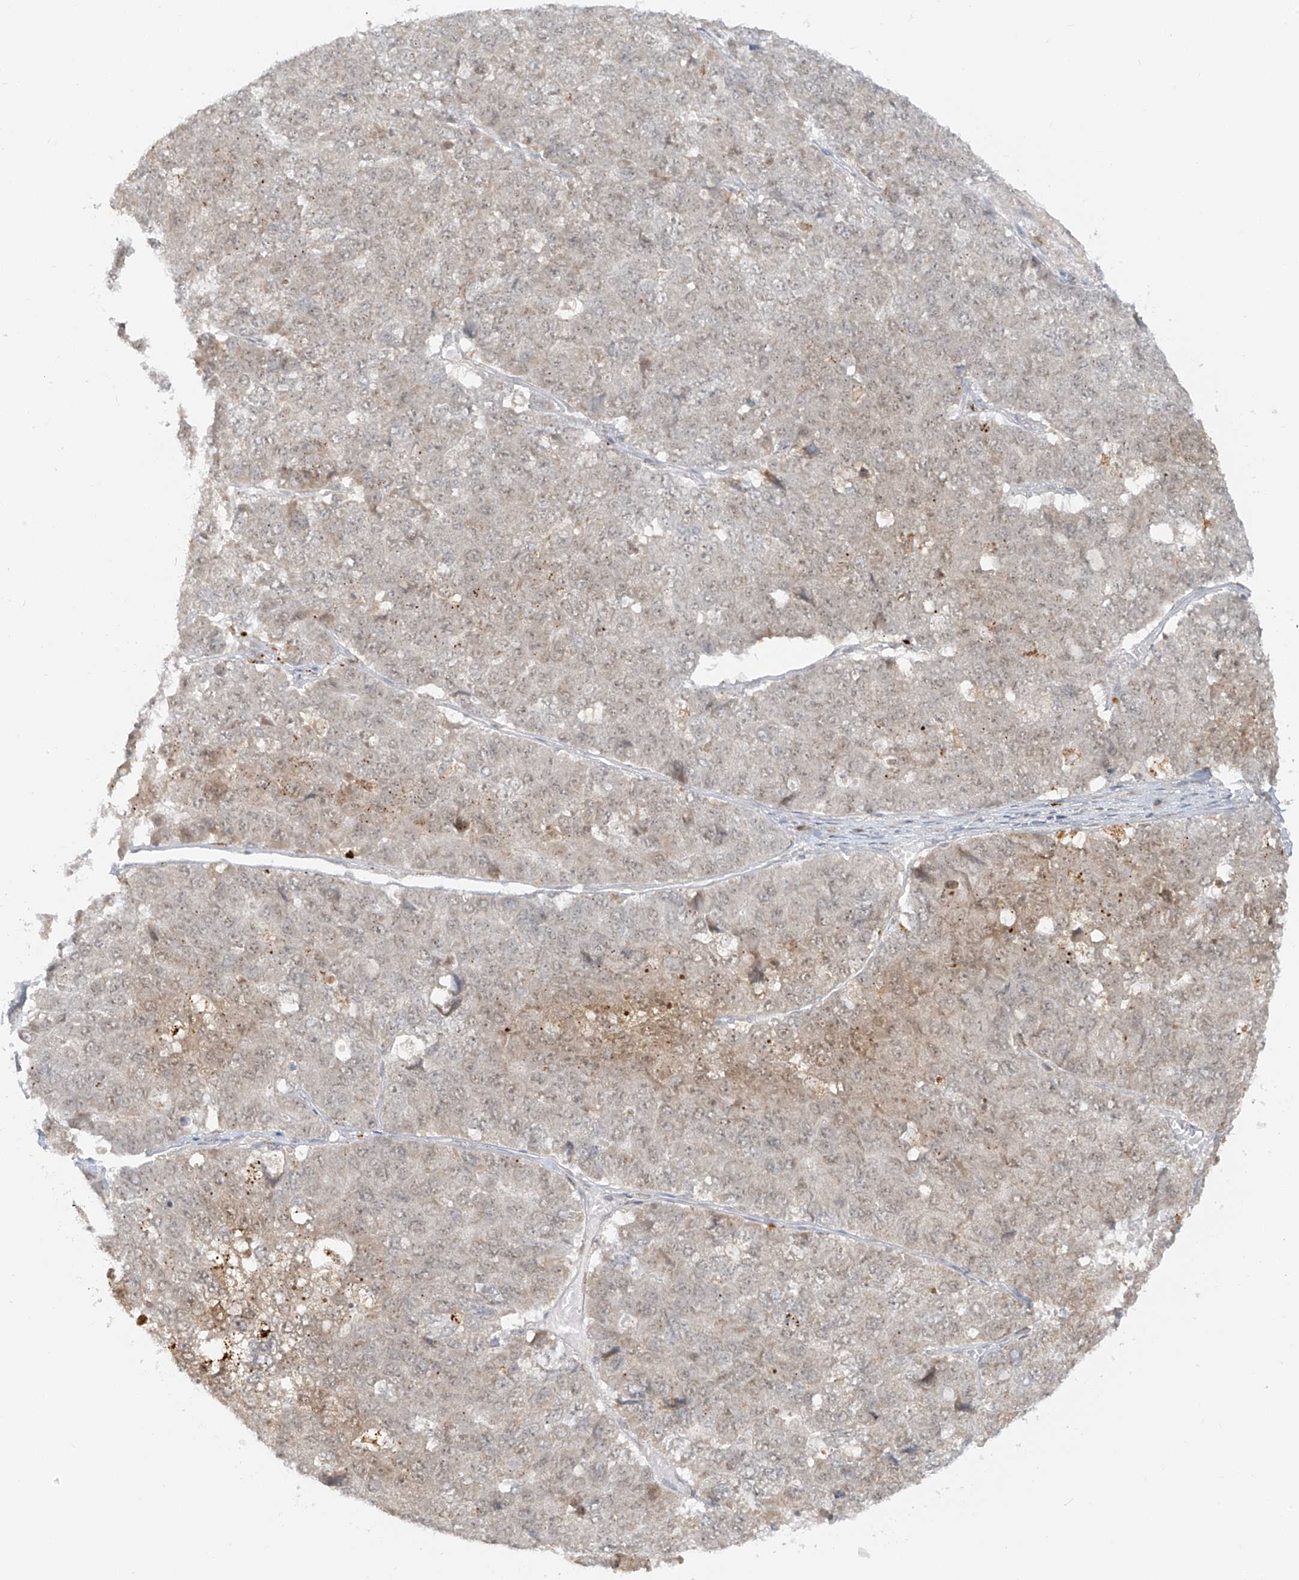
{"staining": {"intensity": "weak", "quantity": "<25%", "location": "cytoplasmic/membranous"}, "tissue": "pancreatic cancer", "cell_type": "Tumor cells", "image_type": "cancer", "snomed": [{"axis": "morphology", "description": "Adenocarcinoma, NOS"}, {"axis": "topography", "description": "Pancreas"}], "caption": "Micrograph shows no protein staining in tumor cells of pancreatic cancer tissue.", "gene": "MIPEP", "patient": {"sex": "male", "age": 50}}